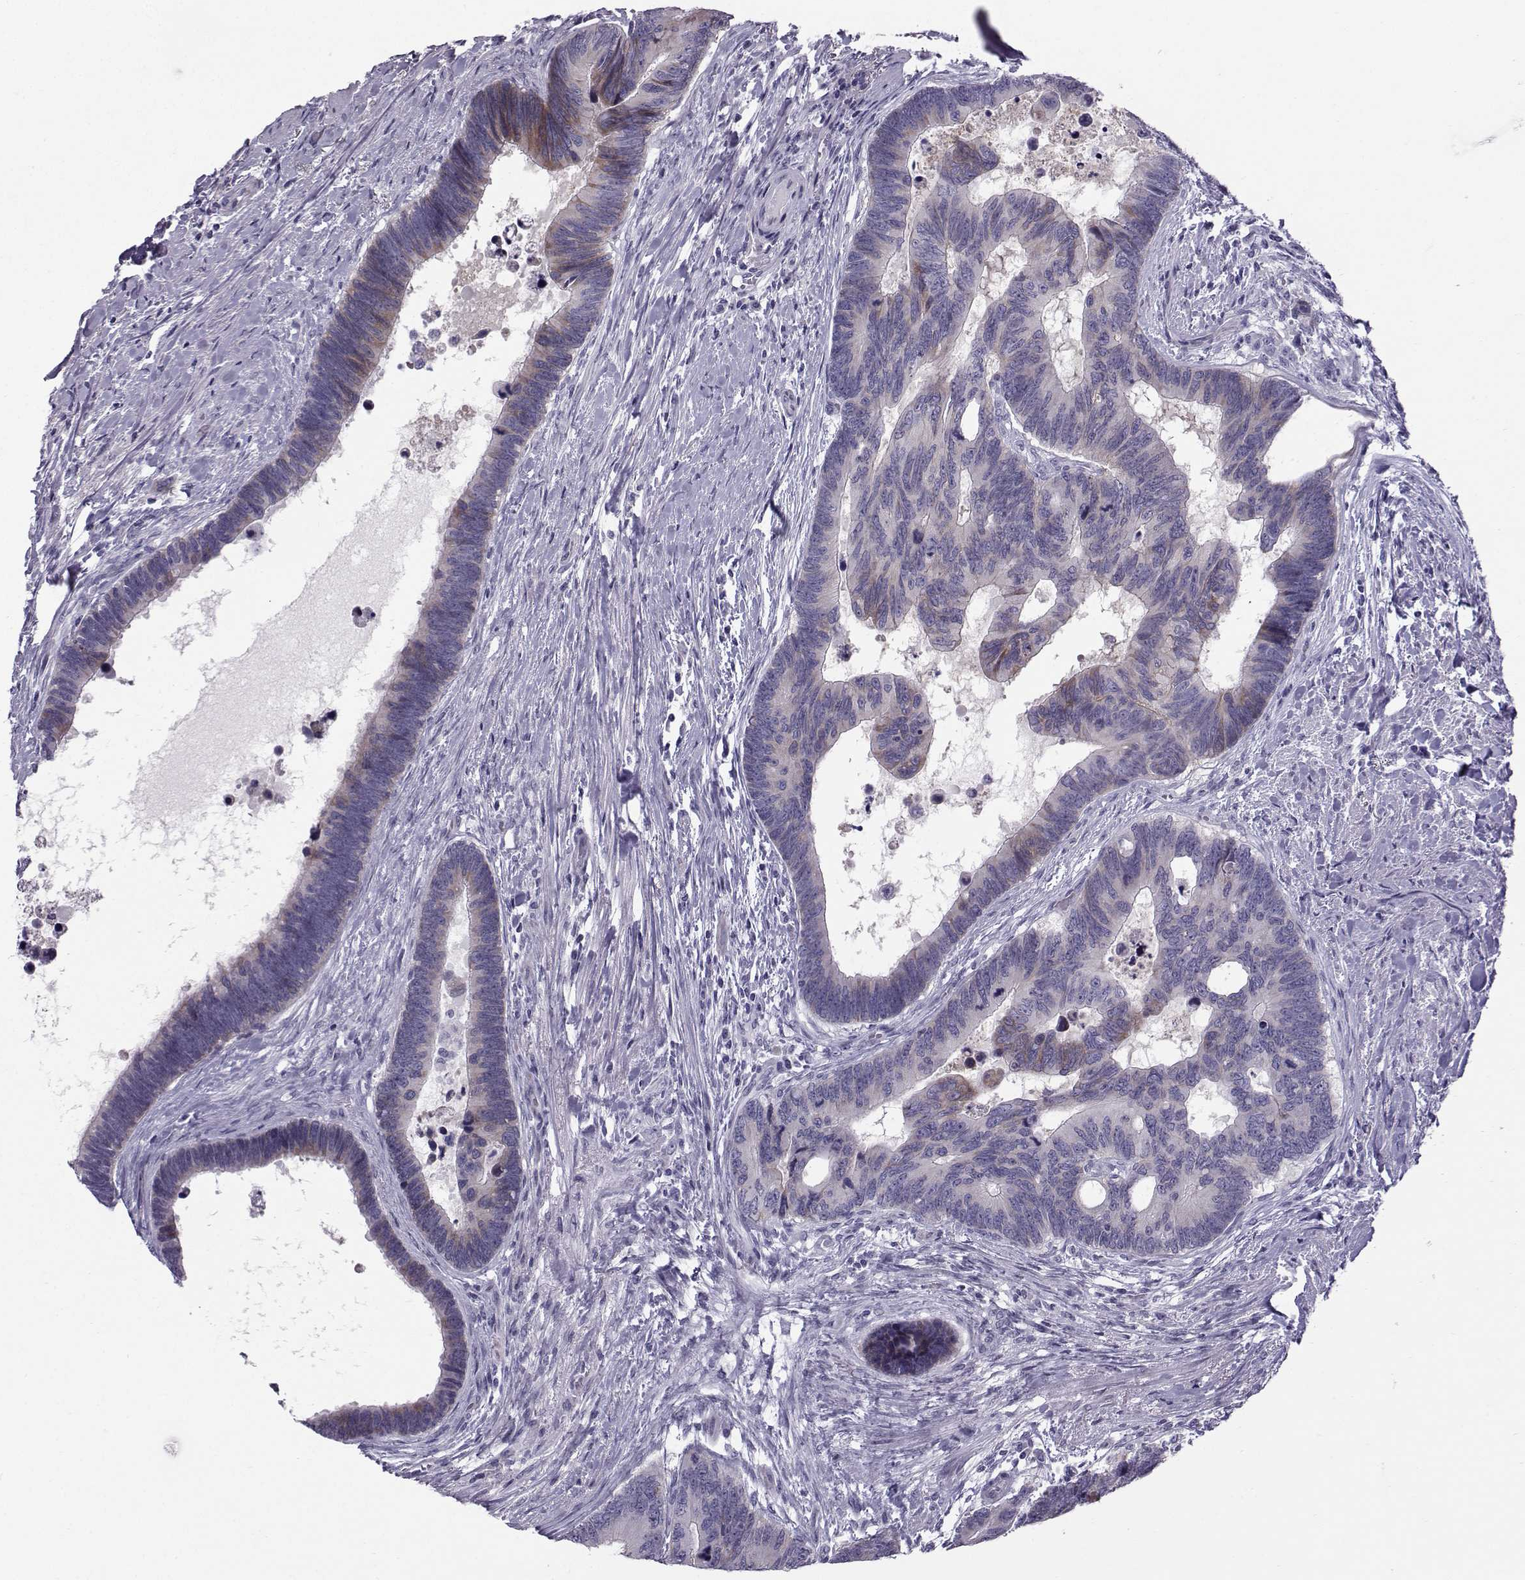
{"staining": {"intensity": "weak", "quantity": "<25%", "location": "cytoplasmic/membranous"}, "tissue": "colorectal cancer", "cell_type": "Tumor cells", "image_type": "cancer", "snomed": [{"axis": "morphology", "description": "Adenocarcinoma, NOS"}, {"axis": "topography", "description": "Colon"}], "caption": "Protein analysis of adenocarcinoma (colorectal) reveals no significant staining in tumor cells.", "gene": "DMRT3", "patient": {"sex": "female", "age": 77}}